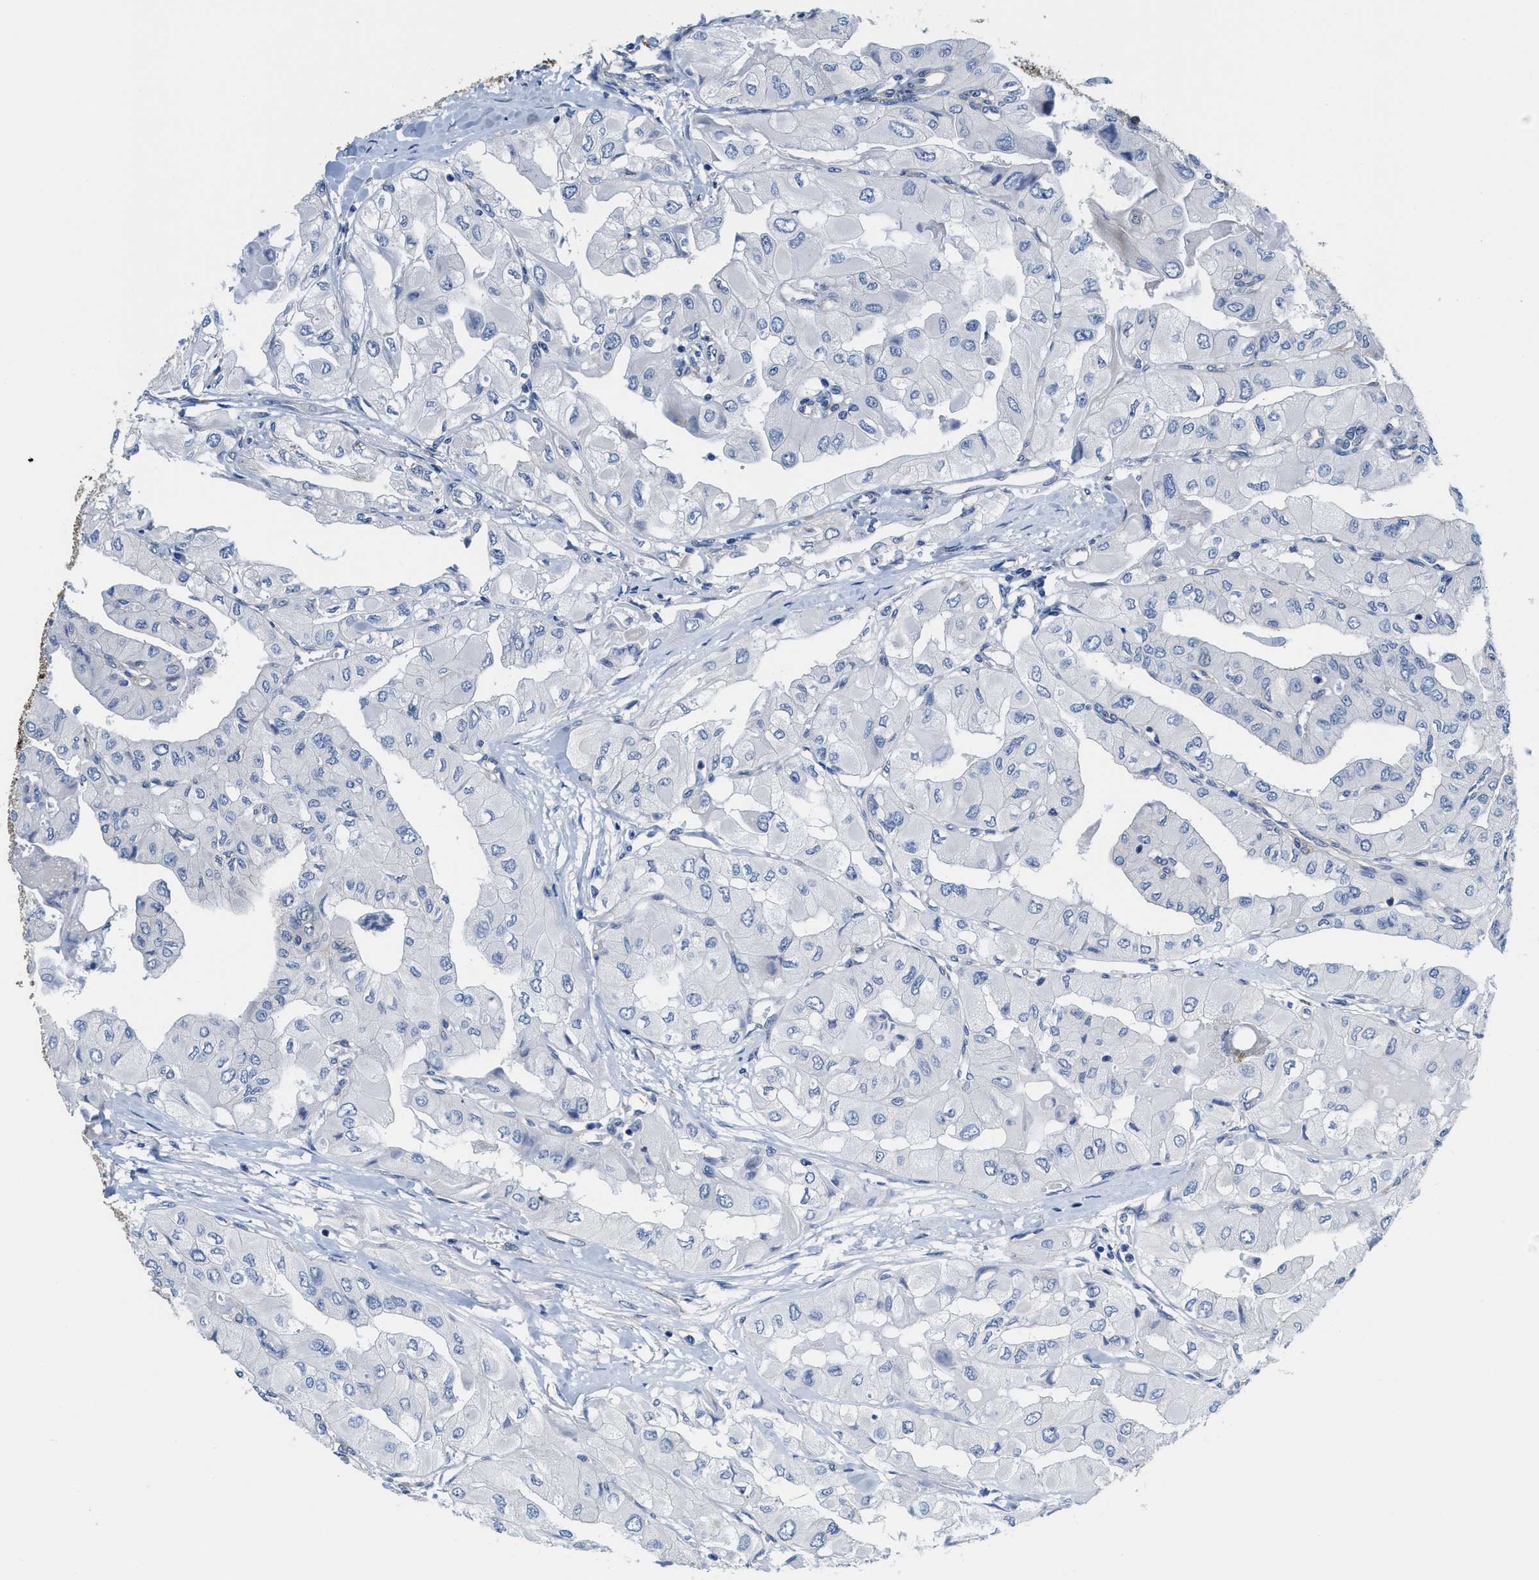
{"staining": {"intensity": "negative", "quantity": "none", "location": "none"}, "tissue": "thyroid cancer", "cell_type": "Tumor cells", "image_type": "cancer", "snomed": [{"axis": "morphology", "description": "Papillary adenocarcinoma, NOS"}, {"axis": "topography", "description": "Thyroid gland"}], "caption": "This image is of papillary adenocarcinoma (thyroid) stained with IHC to label a protein in brown with the nuclei are counter-stained blue. There is no expression in tumor cells. Nuclei are stained in blue.", "gene": "DSCAM", "patient": {"sex": "female", "age": 59}}